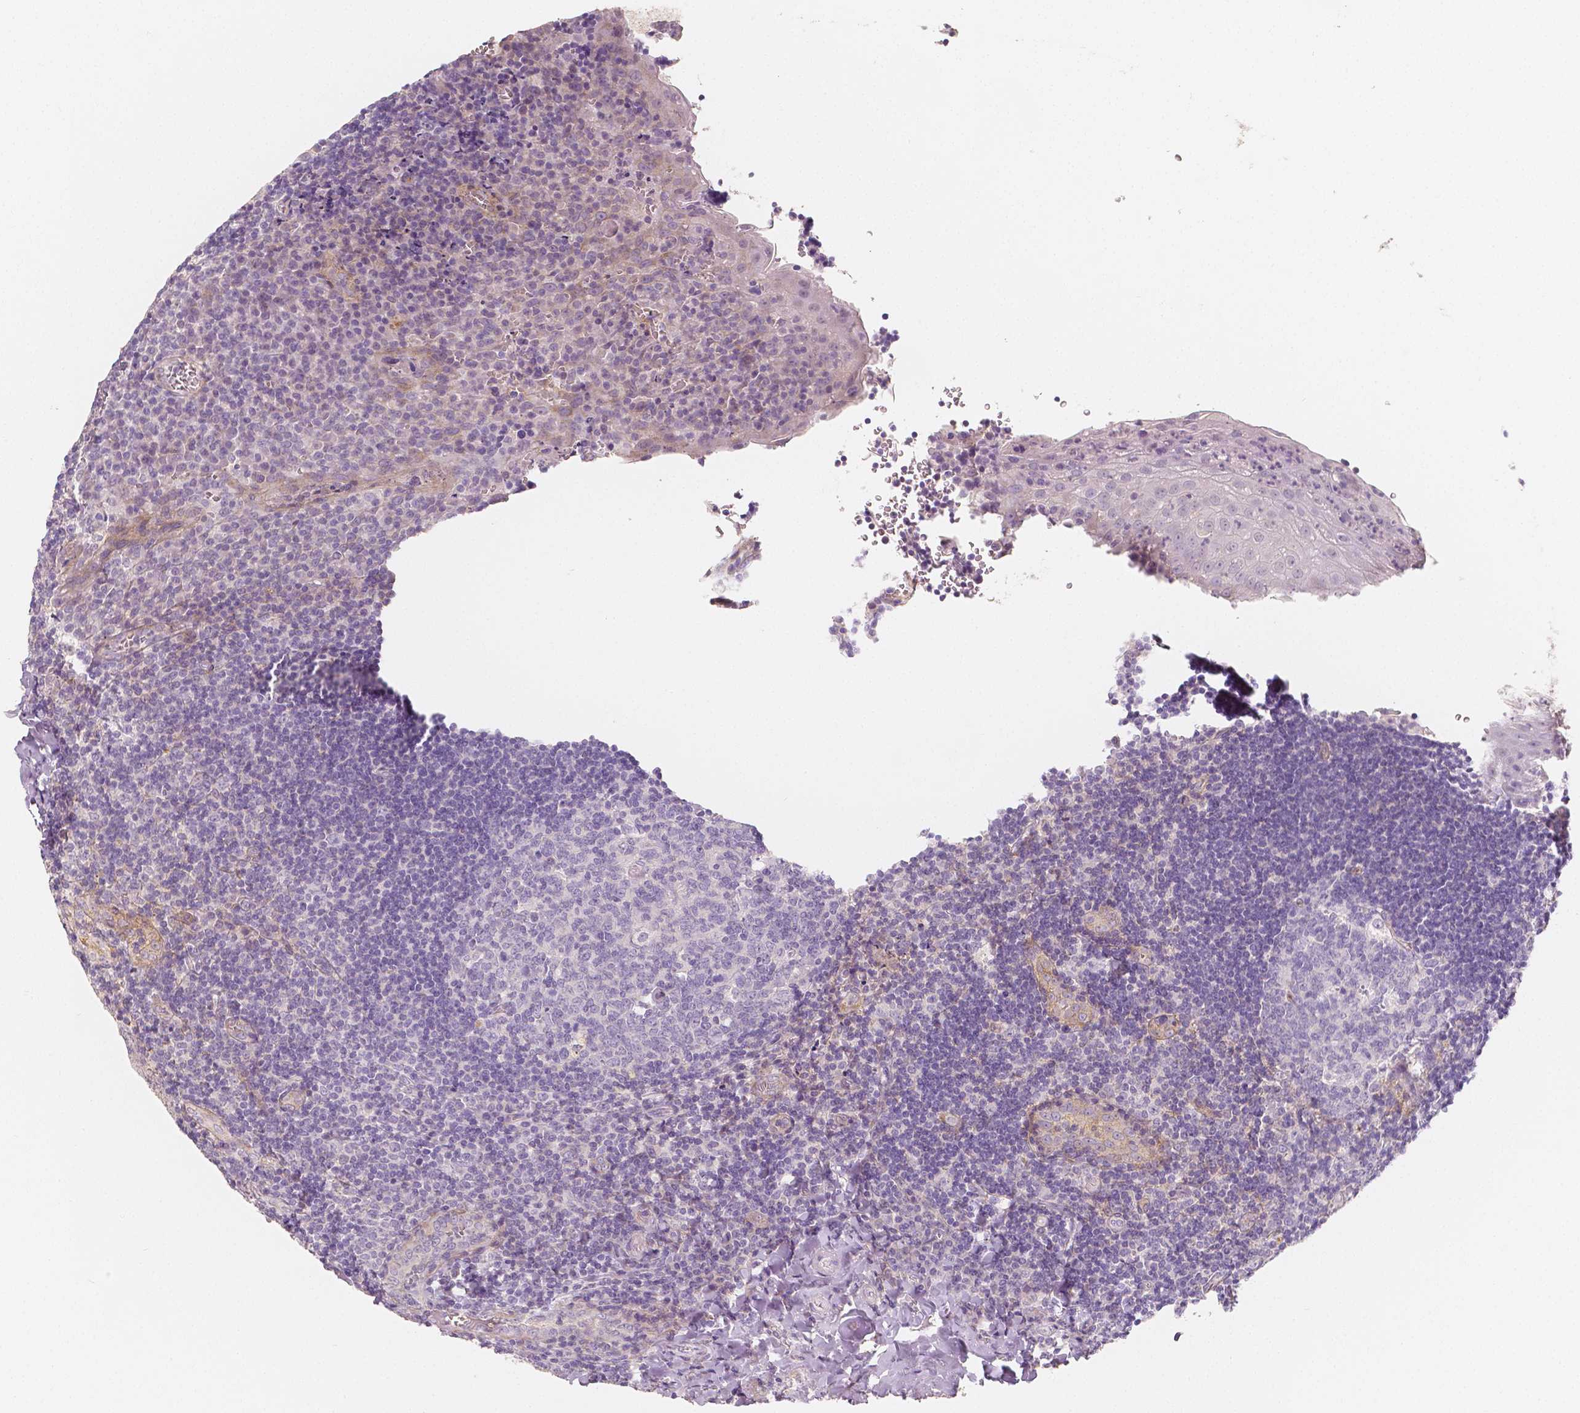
{"staining": {"intensity": "negative", "quantity": "none", "location": "none"}, "tissue": "tonsil", "cell_type": "Germinal center cells", "image_type": "normal", "snomed": [{"axis": "morphology", "description": "Normal tissue, NOS"}, {"axis": "morphology", "description": "Inflammation, NOS"}, {"axis": "topography", "description": "Tonsil"}], "caption": "An immunohistochemistry (IHC) image of unremarkable tonsil is shown. There is no staining in germinal center cells of tonsil. The staining was performed using DAB (3,3'-diaminobenzidine) to visualize the protein expression in brown, while the nuclei were stained in blue with hematoxylin (Magnification: 20x).", "gene": "THY1", "patient": {"sex": "female", "age": 31}}